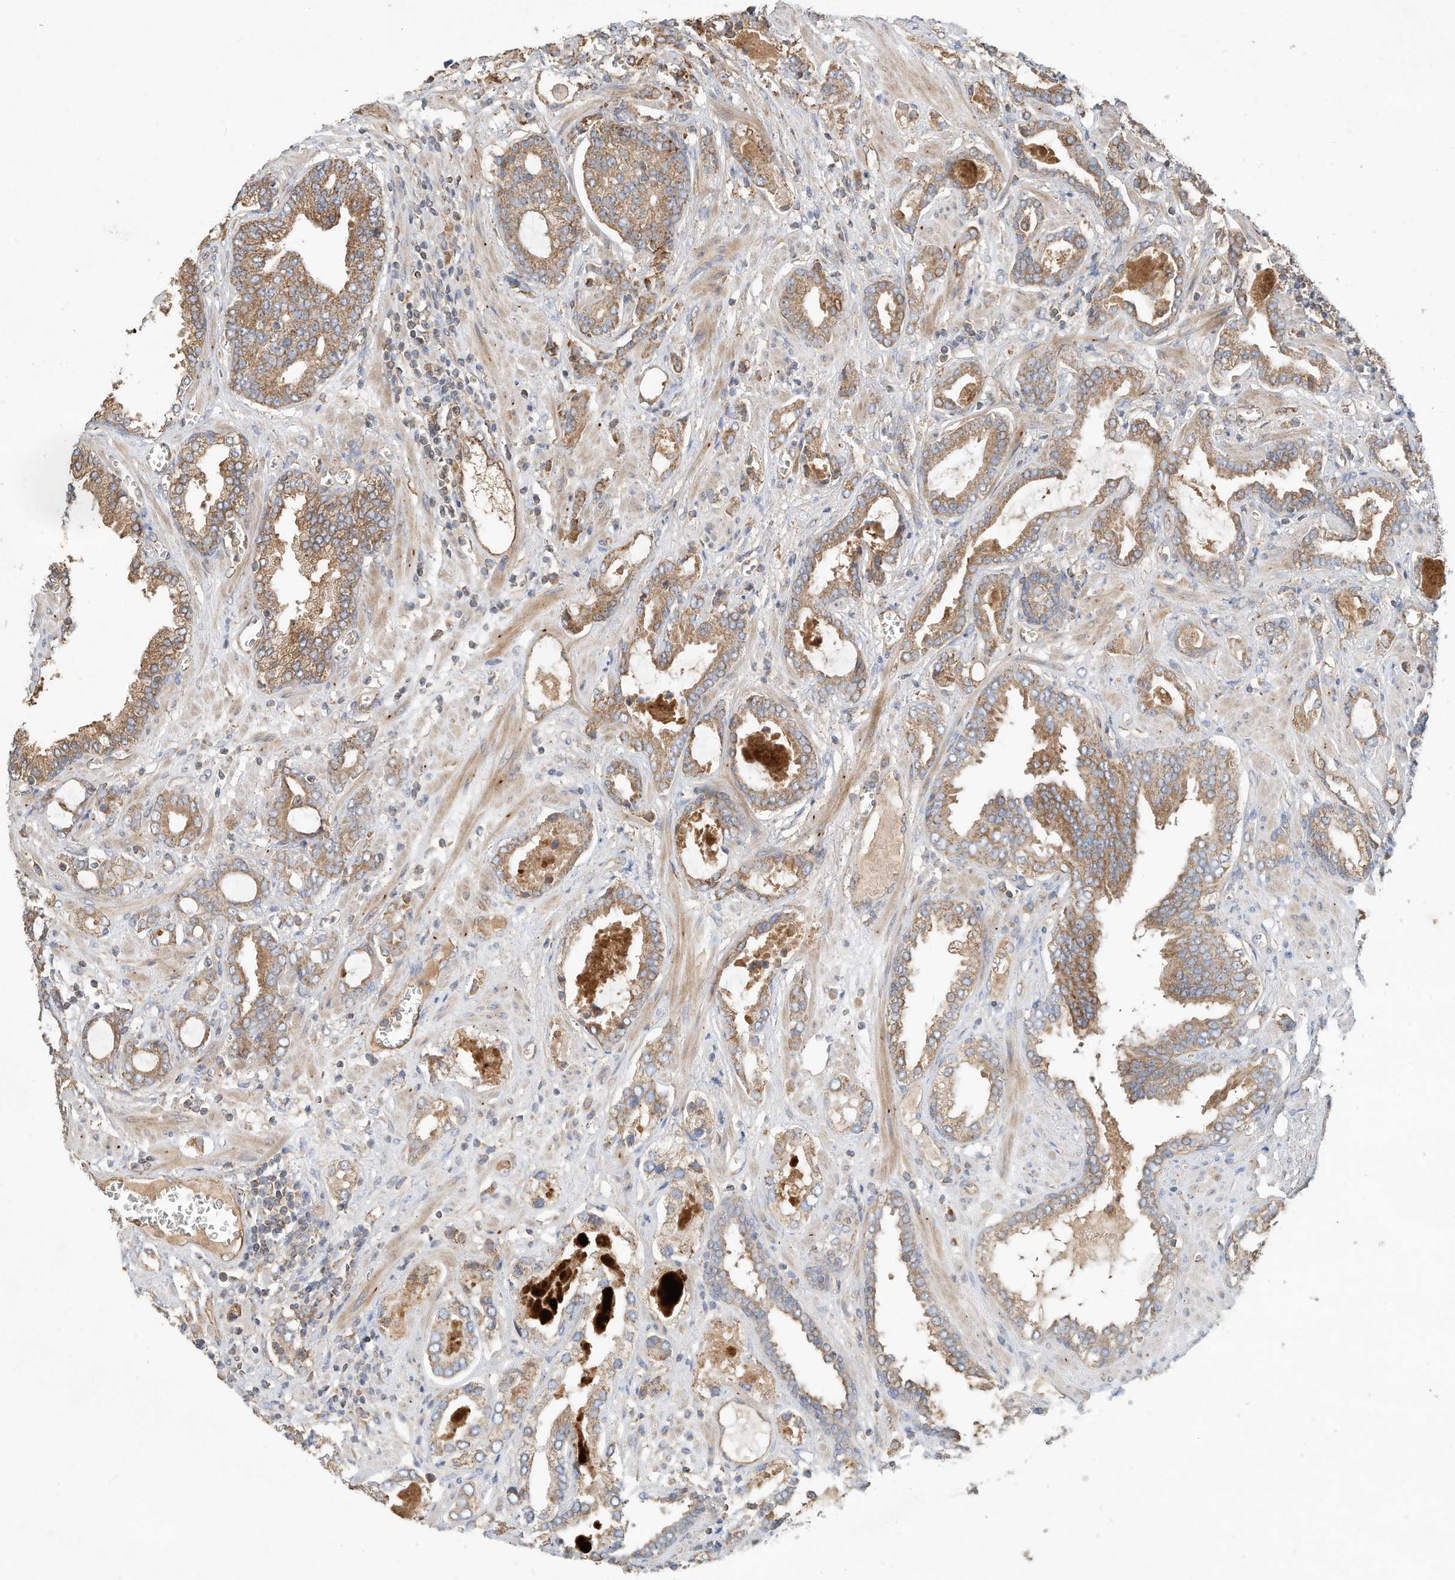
{"staining": {"intensity": "moderate", "quantity": ">75%", "location": "cytoplasmic/membranous"}, "tissue": "prostate cancer", "cell_type": "Tumor cells", "image_type": "cancer", "snomed": [{"axis": "morphology", "description": "Adenocarcinoma, High grade"}, {"axis": "topography", "description": "Prostate and seminal vesicle, NOS"}], "caption": "The micrograph exhibits a brown stain indicating the presence of a protein in the cytoplasmic/membranous of tumor cells in prostate cancer (adenocarcinoma (high-grade)).", "gene": "CPAMD8", "patient": {"sex": "male", "age": 67}}